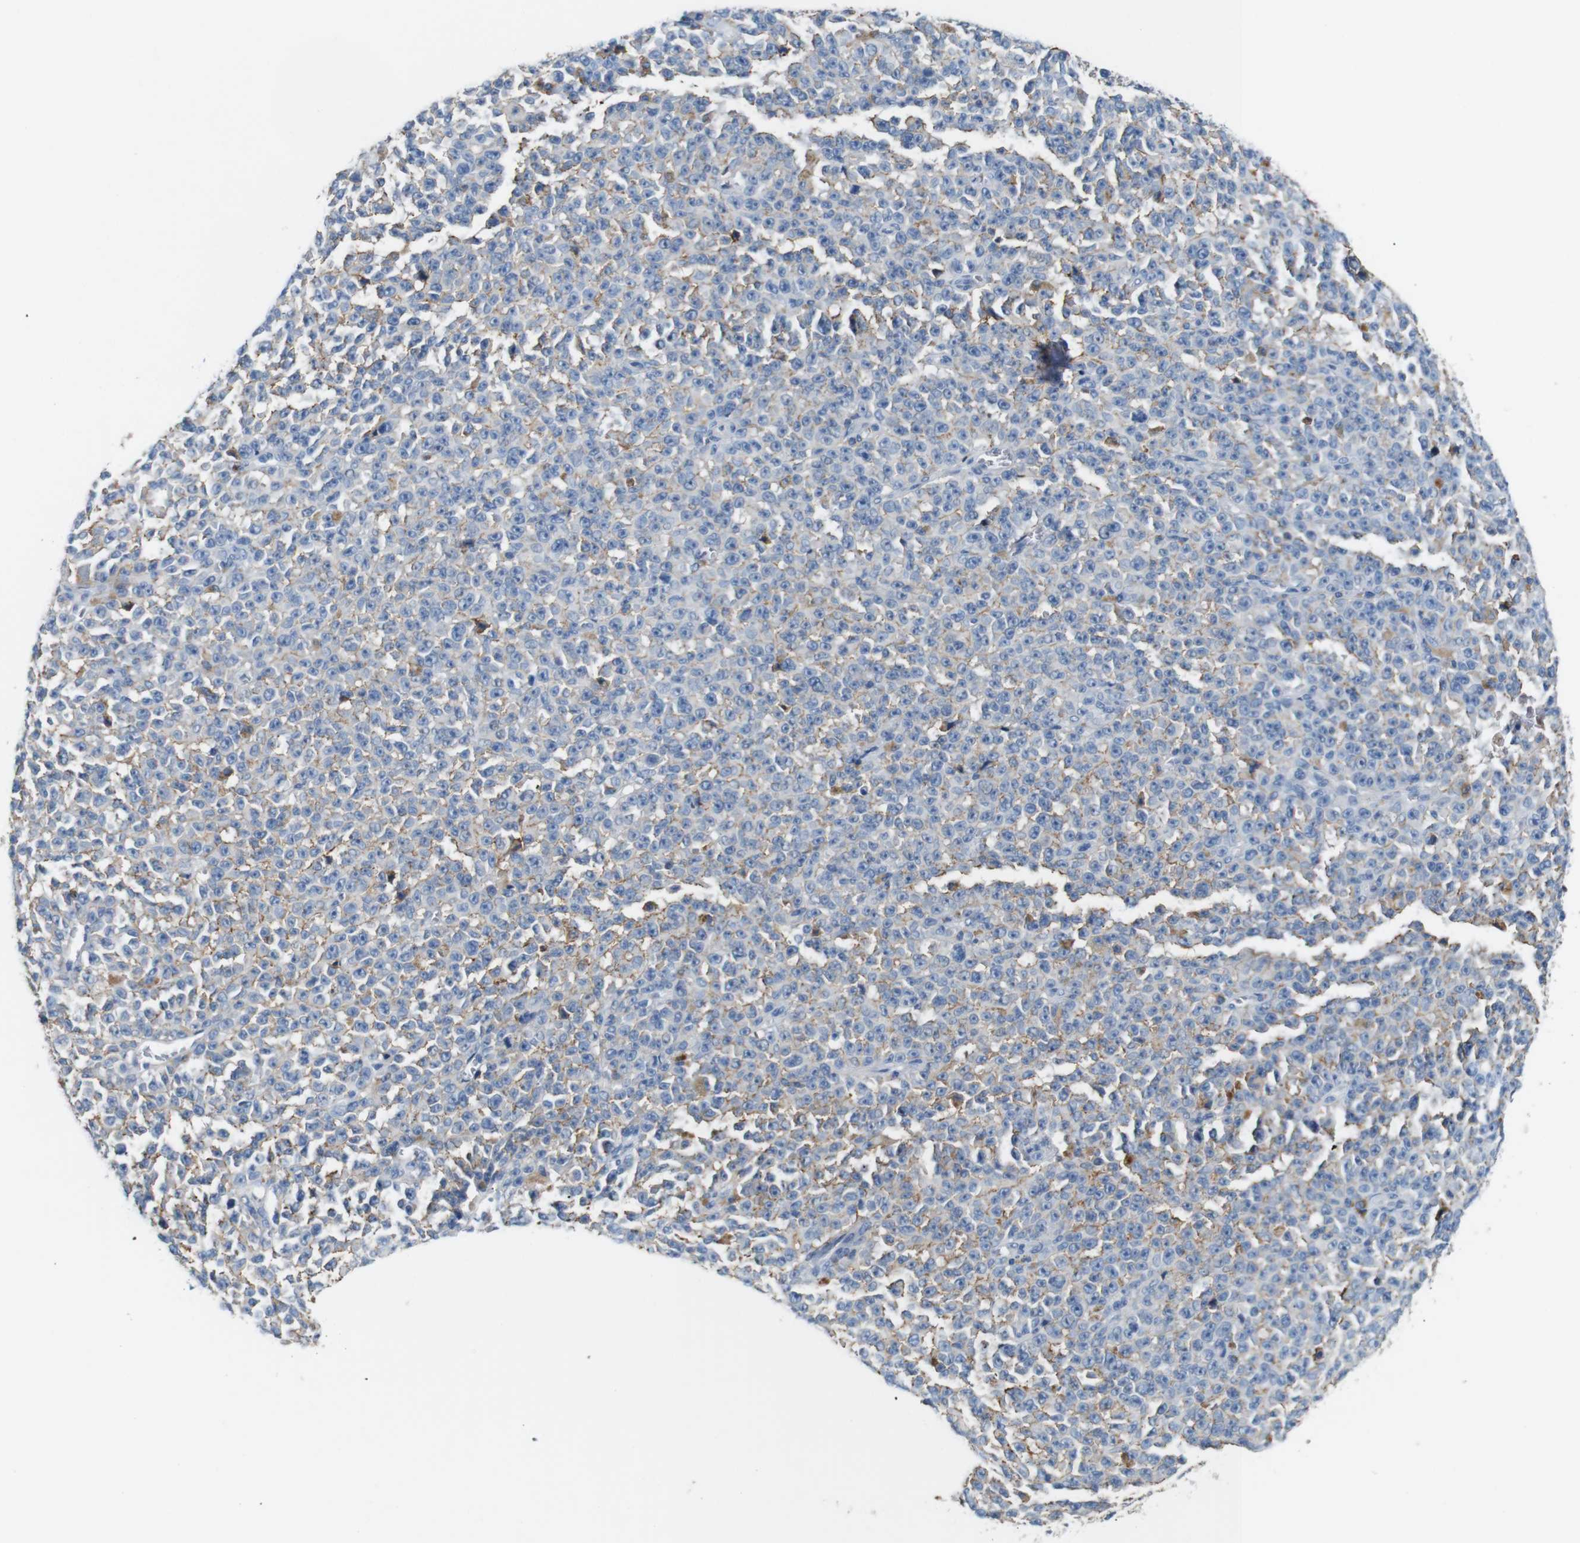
{"staining": {"intensity": "weak", "quantity": "25%-75%", "location": "cytoplasmic/membranous"}, "tissue": "melanoma", "cell_type": "Tumor cells", "image_type": "cancer", "snomed": [{"axis": "morphology", "description": "Malignant melanoma, NOS"}, {"axis": "topography", "description": "Skin"}], "caption": "Tumor cells show low levels of weak cytoplasmic/membranous expression in approximately 25%-75% of cells in human malignant melanoma.", "gene": "IGSF8", "patient": {"sex": "female", "age": 82}}